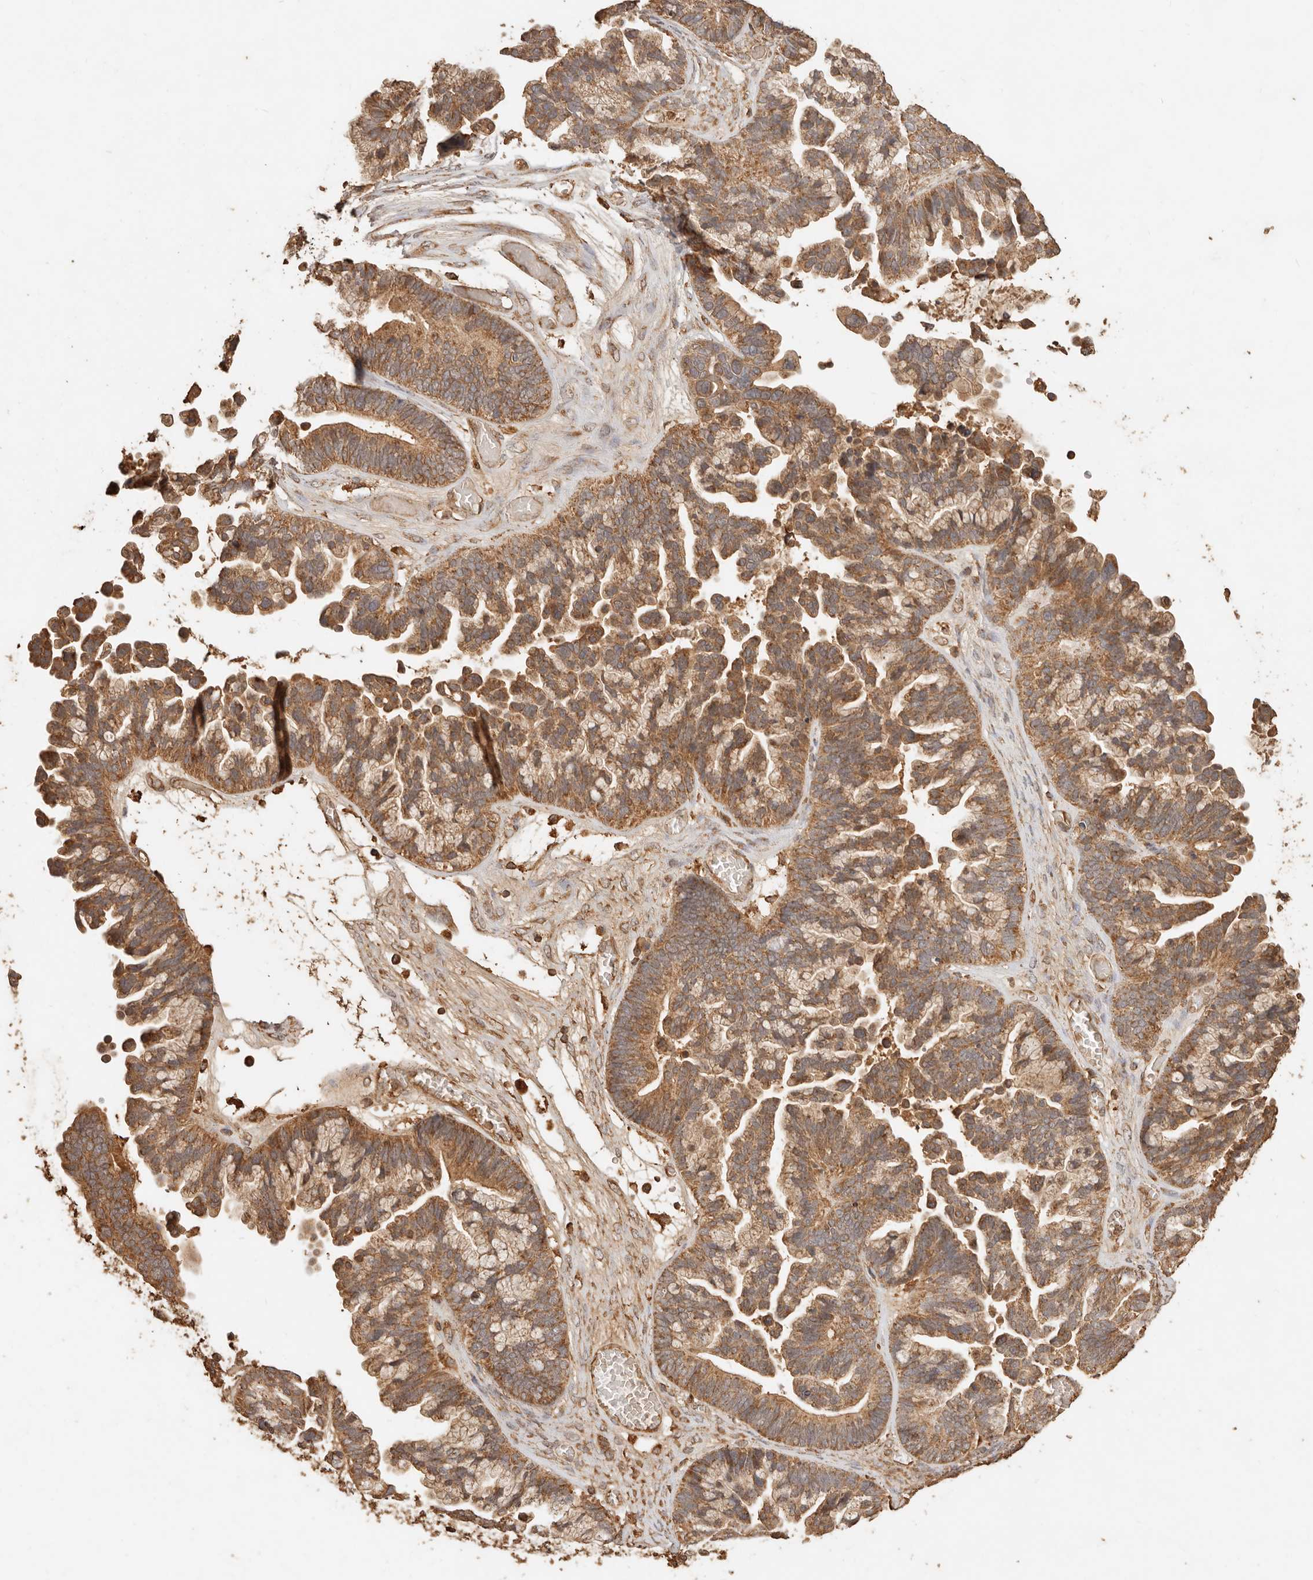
{"staining": {"intensity": "moderate", "quantity": ">75%", "location": "cytoplasmic/membranous"}, "tissue": "ovarian cancer", "cell_type": "Tumor cells", "image_type": "cancer", "snomed": [{"axis": "morphology", "description": "Cystadenocarcinoma, serous, NOS"}, {"axis": "topography", "description": "Ovary"}], "caption": "Brown immunohistochemical staining in human ovarian cancer demonstrates moderate cytoplasmic/membranous positivity in about >75% of tumor cells.", "gene": "FAM180B", "patient": {"sex": "female", "age": 56}}